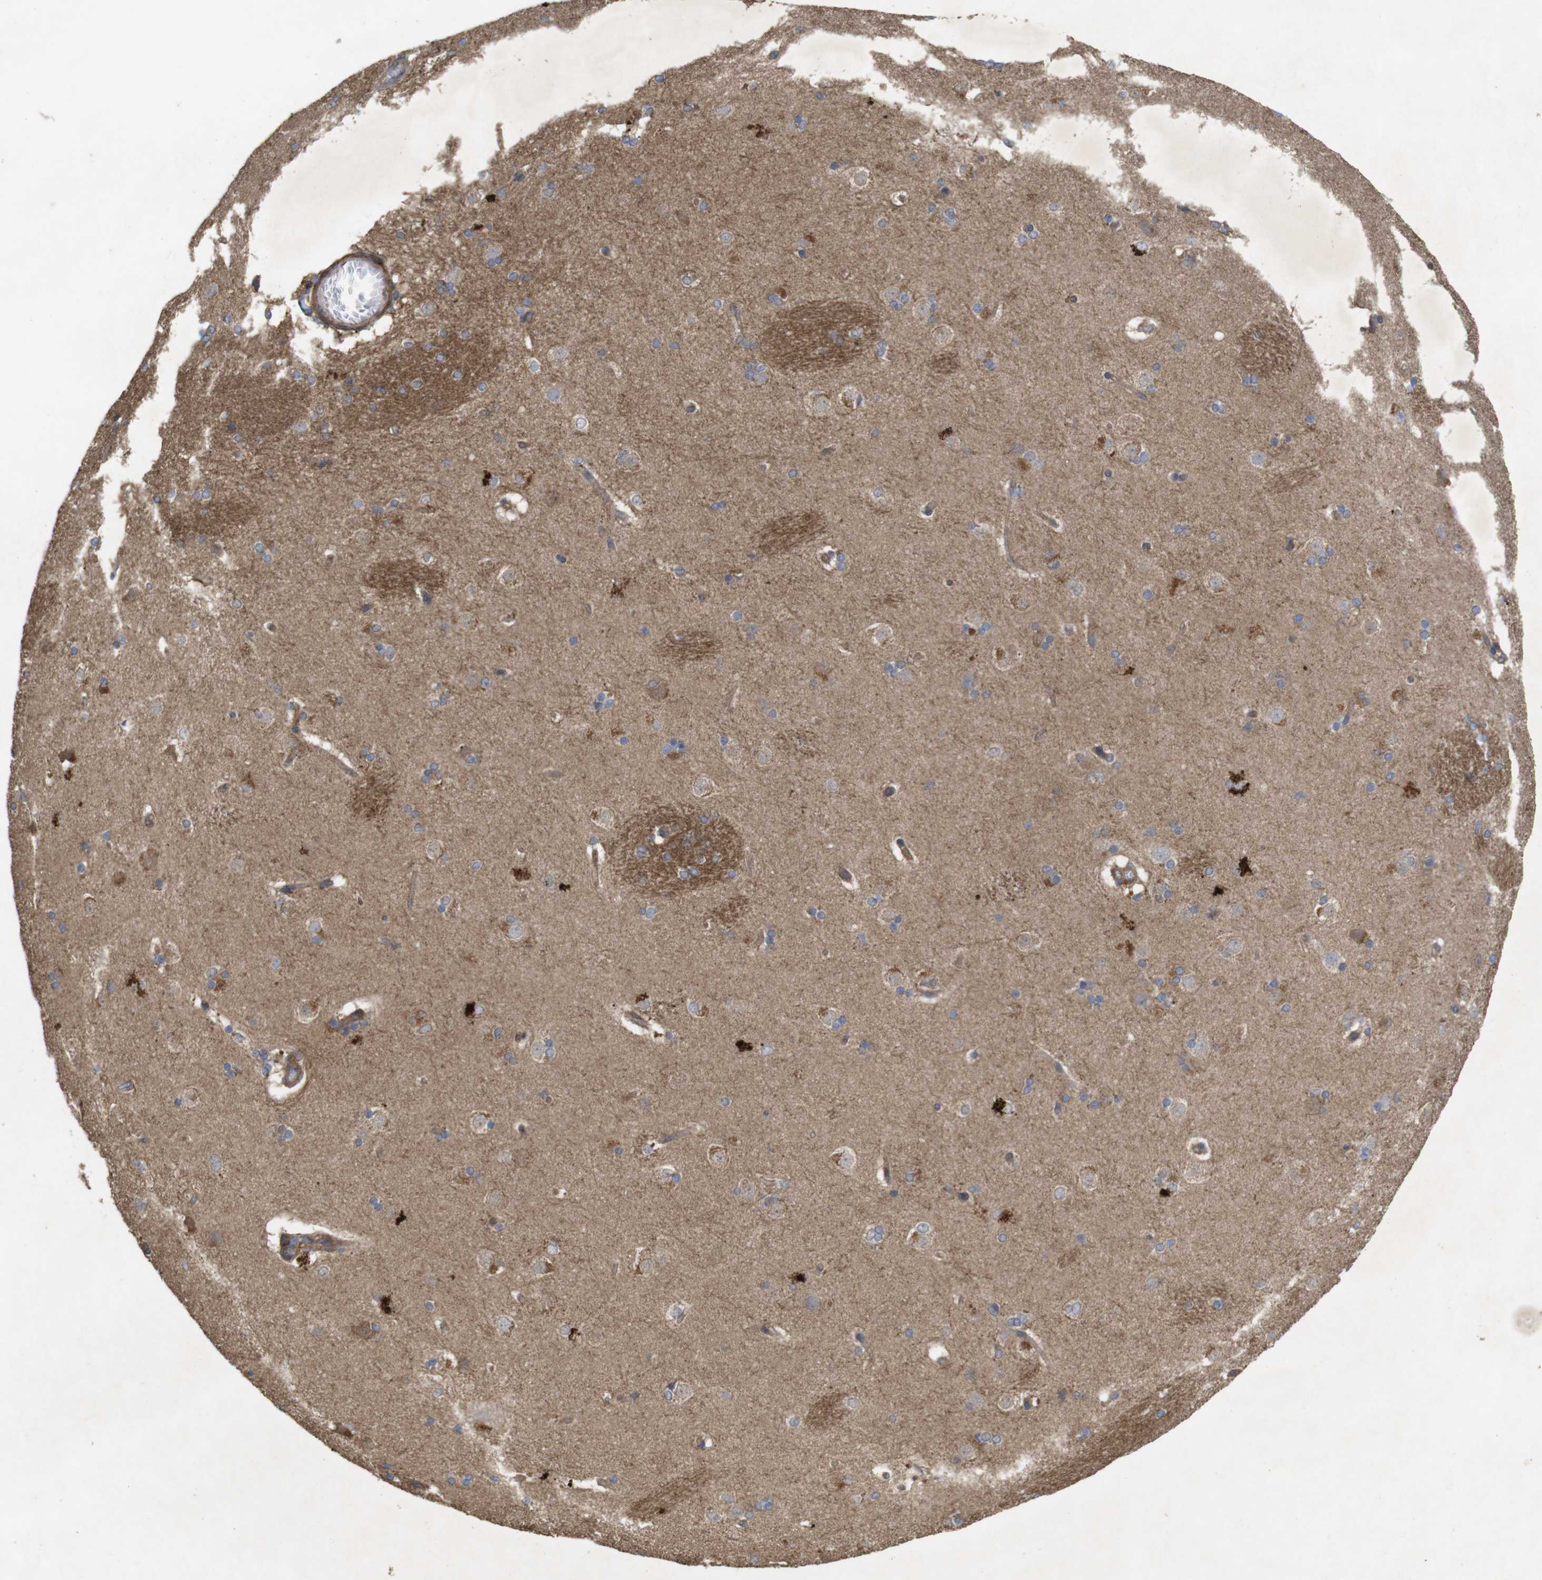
{"staining": {"intensity": "moderate", "quantity": "<25%", "location": "cytoplasmic/membranous"}, "tissue": "caudate", "cell_type": "Glial cells", "image_type": "normal", "snomed": [{"axis": "morphology", "description": "Normal tissue, NOS"}, {"axis": "topography", "description": "Lateral ventricle wall"}], "caption": "Approximately <25% of glial cells in benign caudate reveal moderate cytoplasmic/membranous protein expression as visualized by brown immunohistochemical staining.", "gene": "KCNS3", "patient": {"sex": "female", "age": 19}}